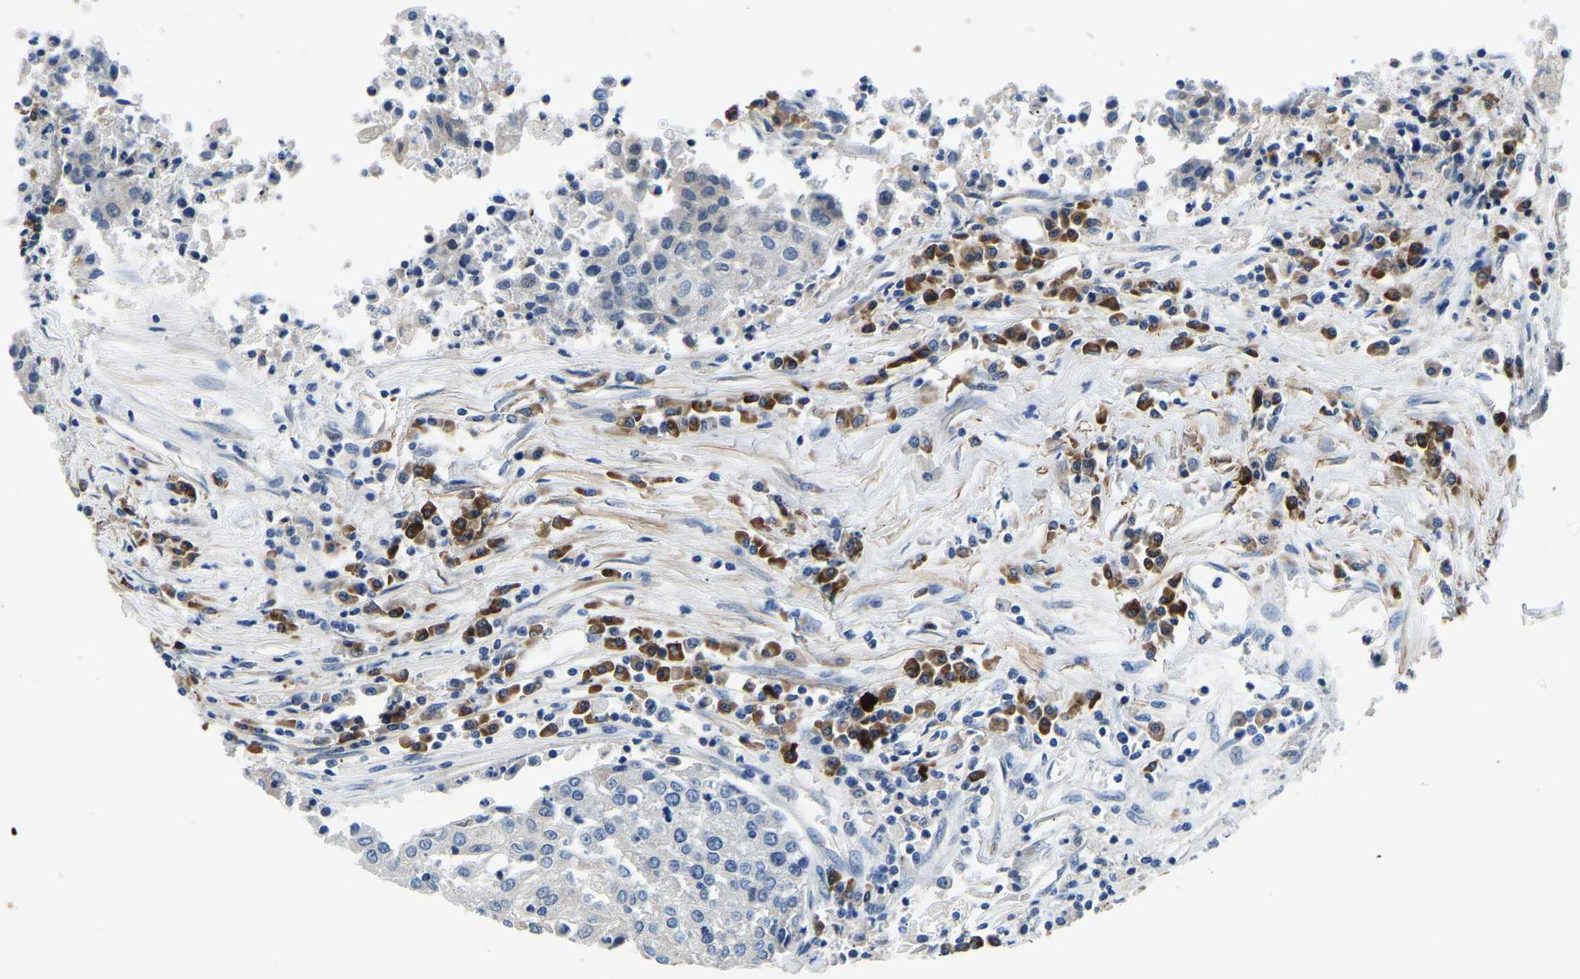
{"staining": {"intensity": "negative", "quantity": "none", "location": "none"}, "tissue": "urothelial cancer", "cell_type": "Tumor cells", "image_type": "cancer", "snomed": [{"axis": "morphology", "description": "Urothelial carcinoma, High grade"}, {"axis": "topography", "description": "Urinary bladder"}], "caption": "This is an IHC photomicrograph of urothelial carcinoma (high-grade). There is no expression in tumor cells.", "gene": "LIAS", "patient": {"sex": "female", "age": 85}}